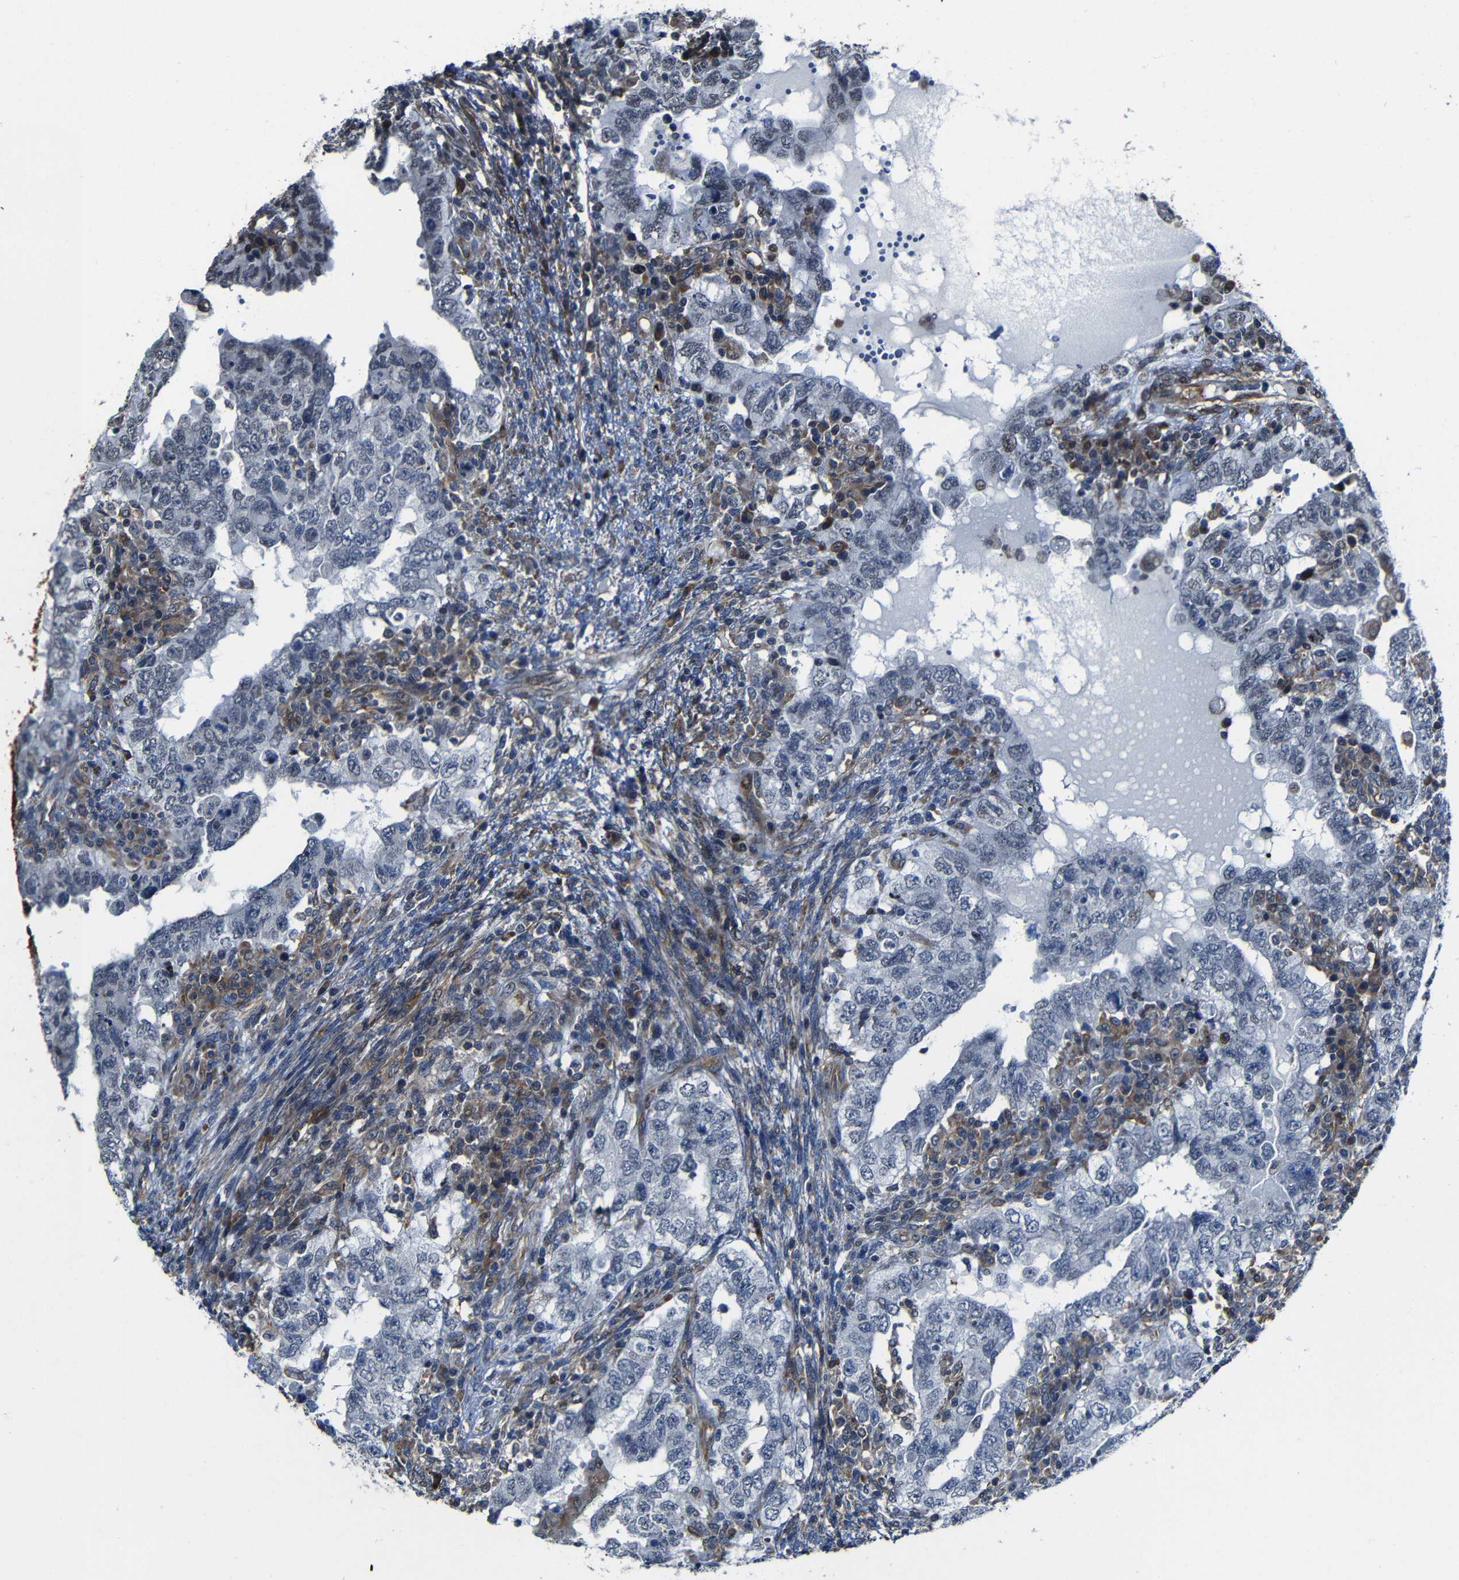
{"staining": {"intensity": "negative", "quantity": "none", "location": "none"}, "tissue": "testis cancer", "cell_type": "Tumor cells", "image_type": "cancer", "snomed": [{"axis": "morphology", "description": "Carcinoma, Embryonal, NOS"}, {"axis": "topography", "description": "Testis"}], "caption": "IHC of human testis embryonal carcinoma displays no positivity in tumor cells.", "gene": "KIAA0513", "patient": {"sex": "male", "age": 26}}